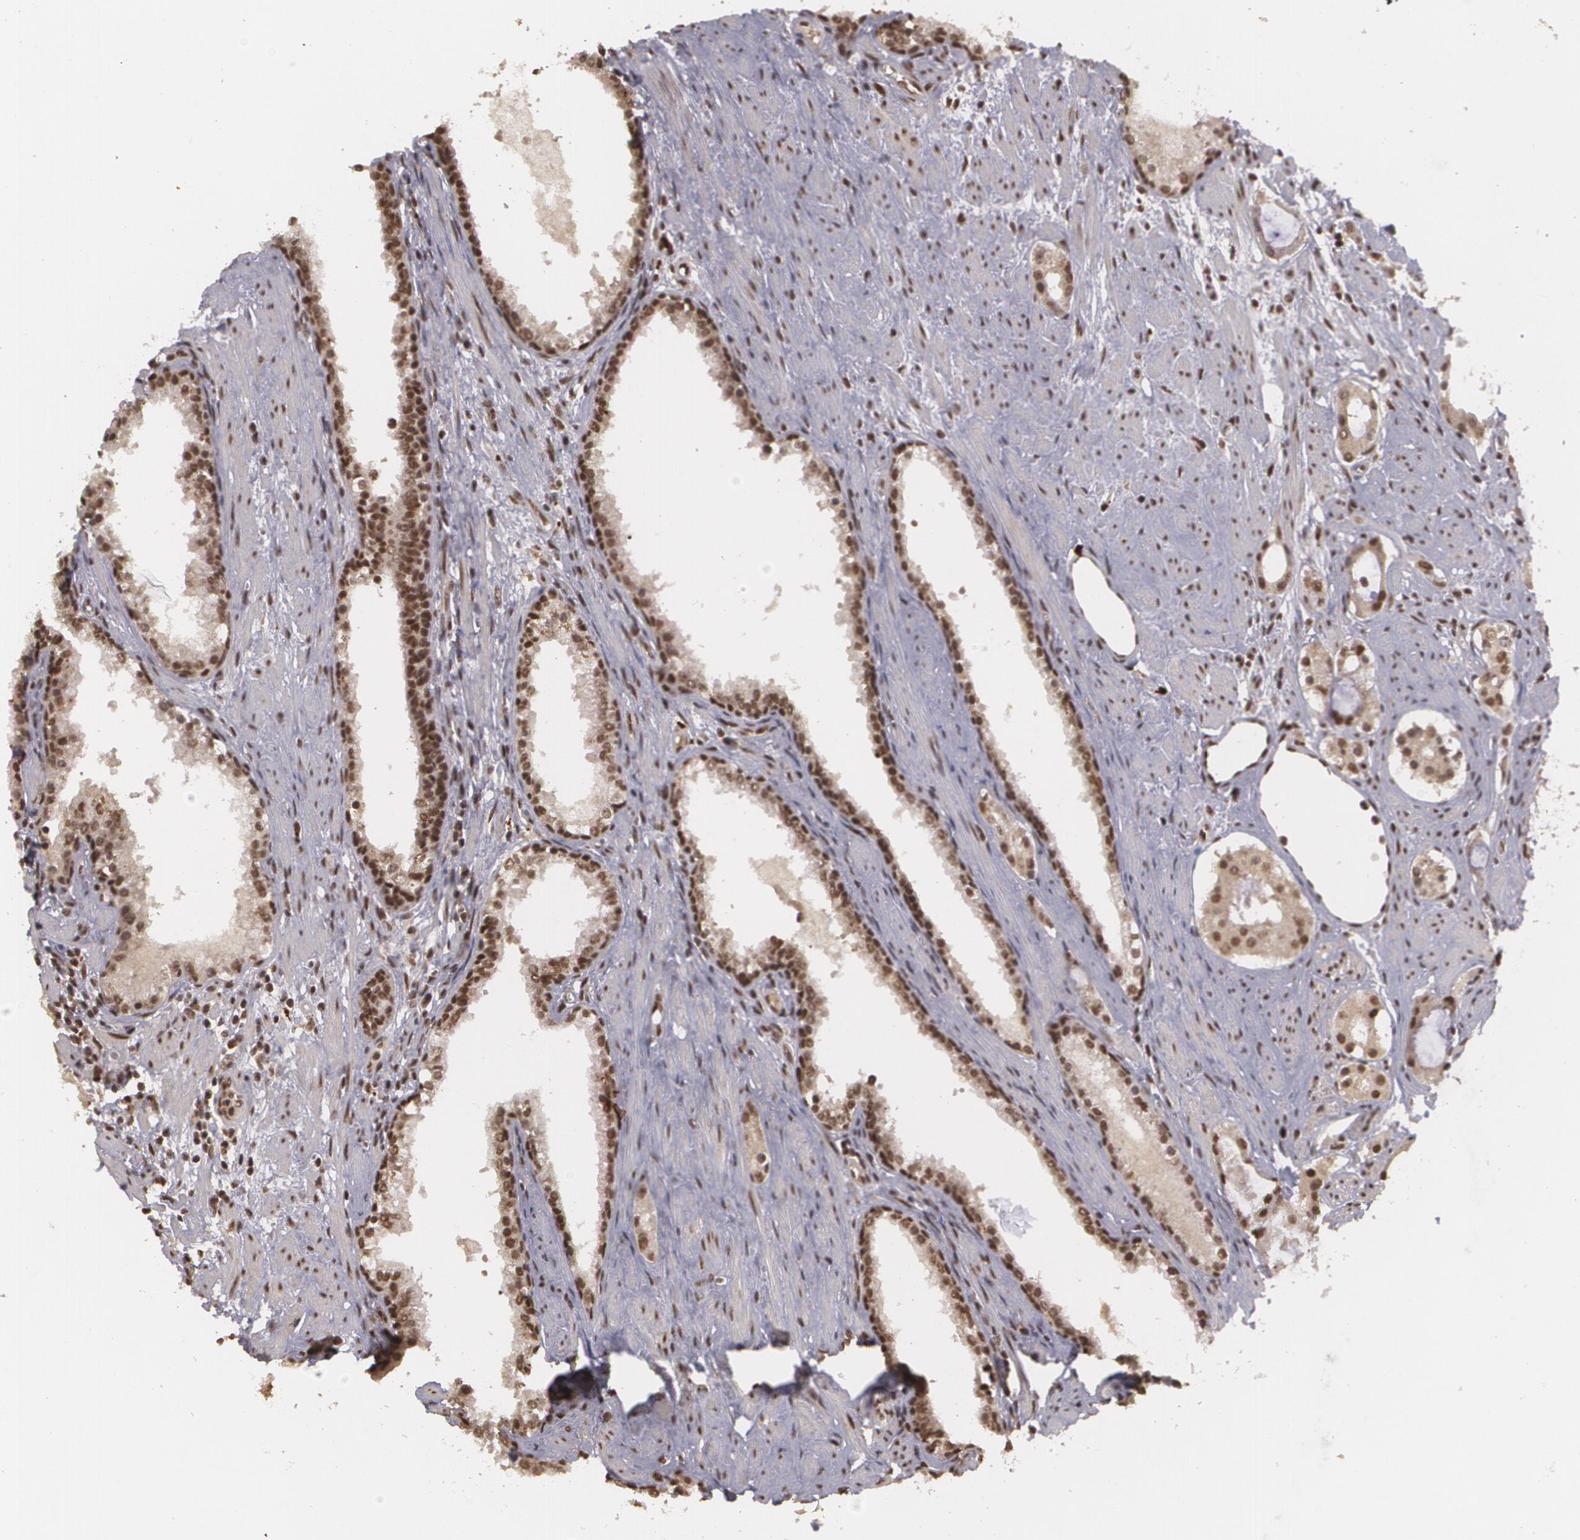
{"staining": {"intensity": "strong", "quantity": ">75%", "location": "nuclear"}, "tissue": "prostate cancer", "cell_type": "Tumor cells", "image_type": "cancer", "snomed": [{"axis": "morphology", "description": "Adenocarcinoma, Medium grade"}, {"axis": "topography", "description": "Prostate"}], "caption": "Immunohistochemistry (IHC) of prostate cancer (medium-grade adenocarcinoma) shows high levels of strong nuclear expression in about >75% of tumor cells. The staining is performed using DAB brown chromogen to label protein expression. The nuclei are counter-stained blue using hematoxylin.", "gene": "RXRB", "patient": {"sex": "male", "age": 73}}